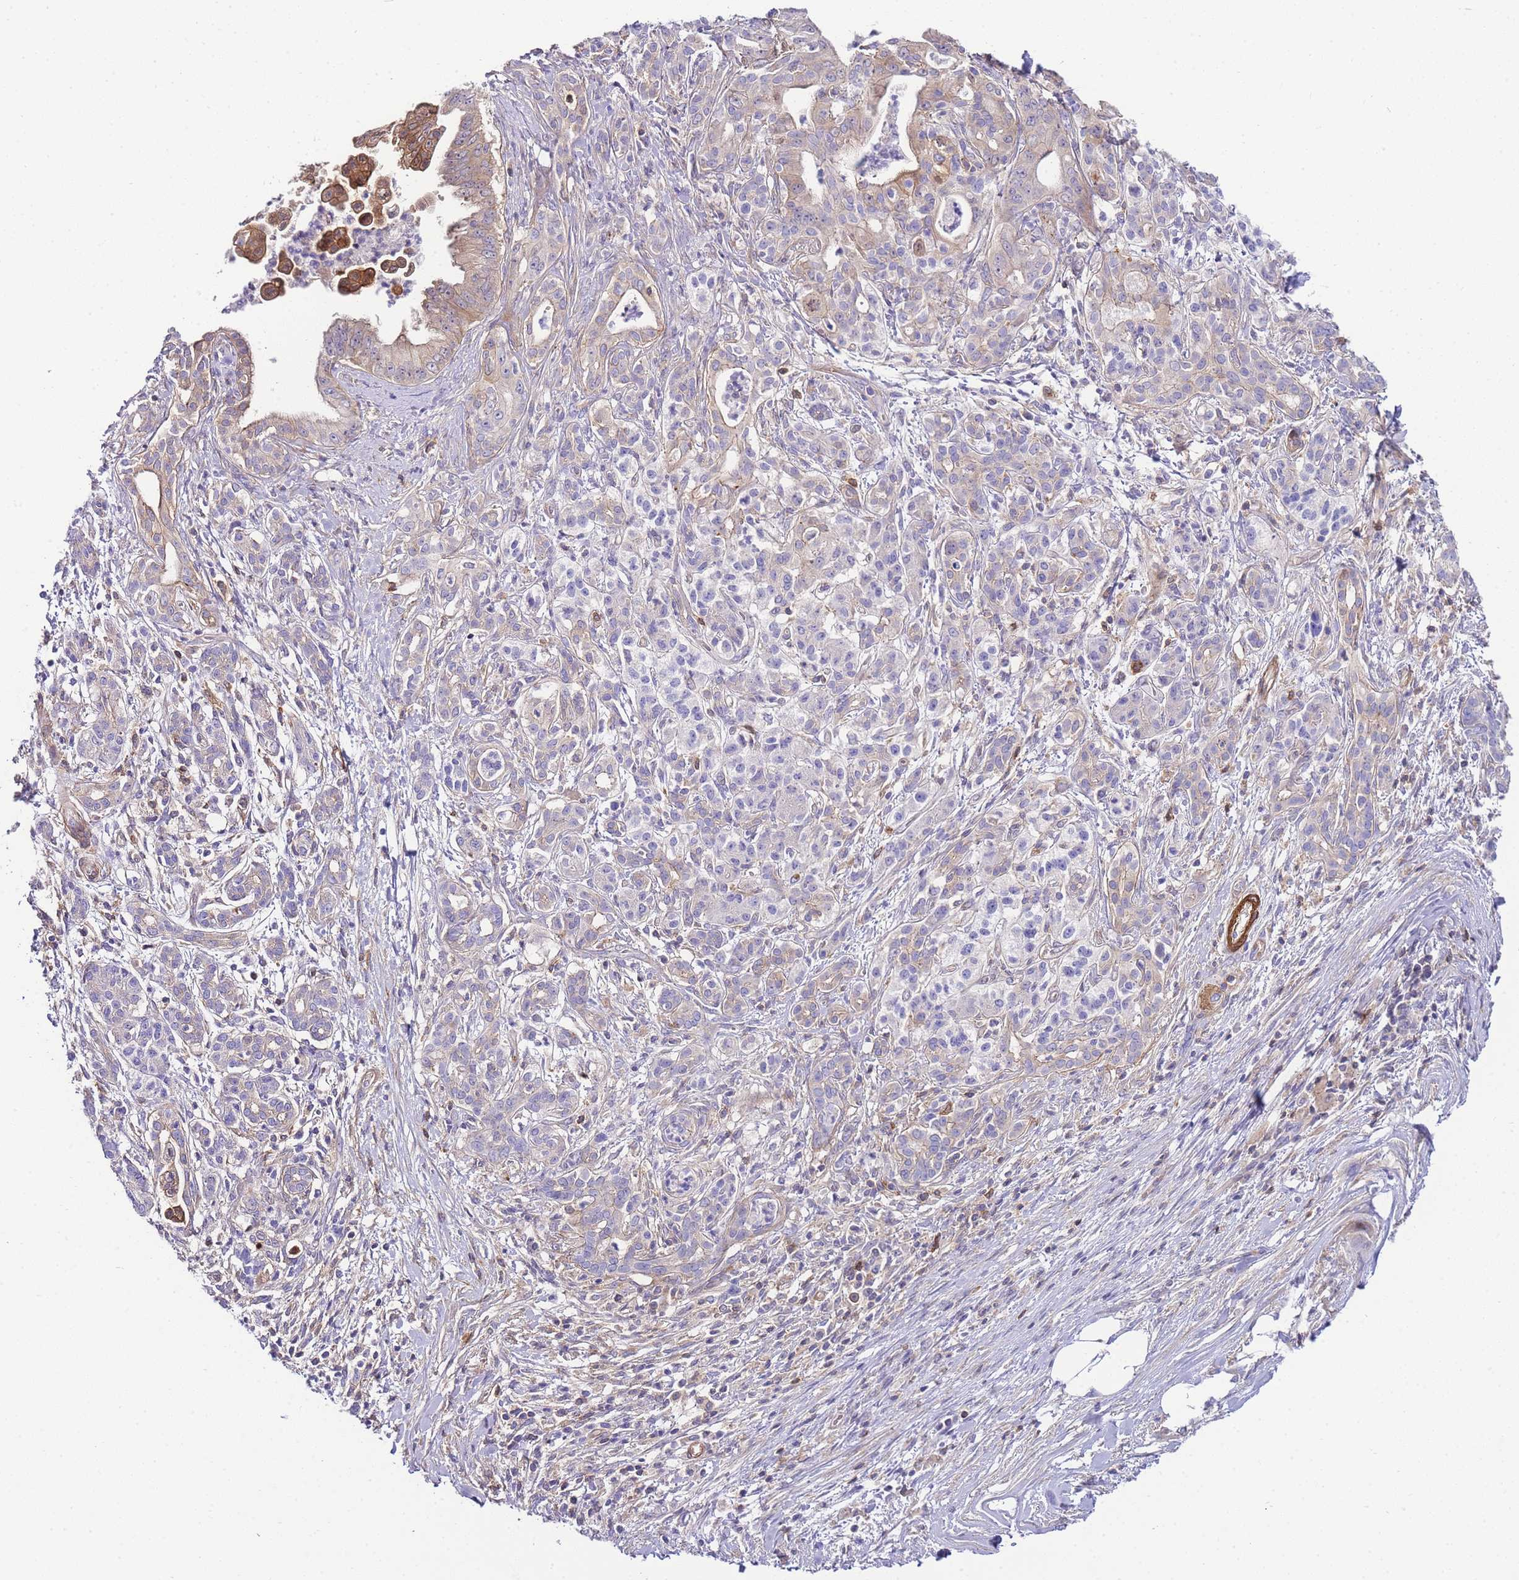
{"staining": {"intensity": "moderate", "quantity": "25%-75%", "location": "cytoplasmic/membranous"}, "tissue": "pancreatic cancer", "cell_type": "Tumor cells", "image_type": "cancer", "snomed": [{"axis": "morphology", "description": "Adenocarcinoma, NOS"}, {"axis": "topography", "description": "Pancreas"}], "caption": "Immunohistochemical staining of pancreatic cancer (adenocarcinoma) shows moderate cytoplasmic/membranous protein positivity in about 25%-75% of tumor cells. Nuclei are stained in blue.", "gene": "FBN3", "patient": {"sex": "male", "age": 58}}